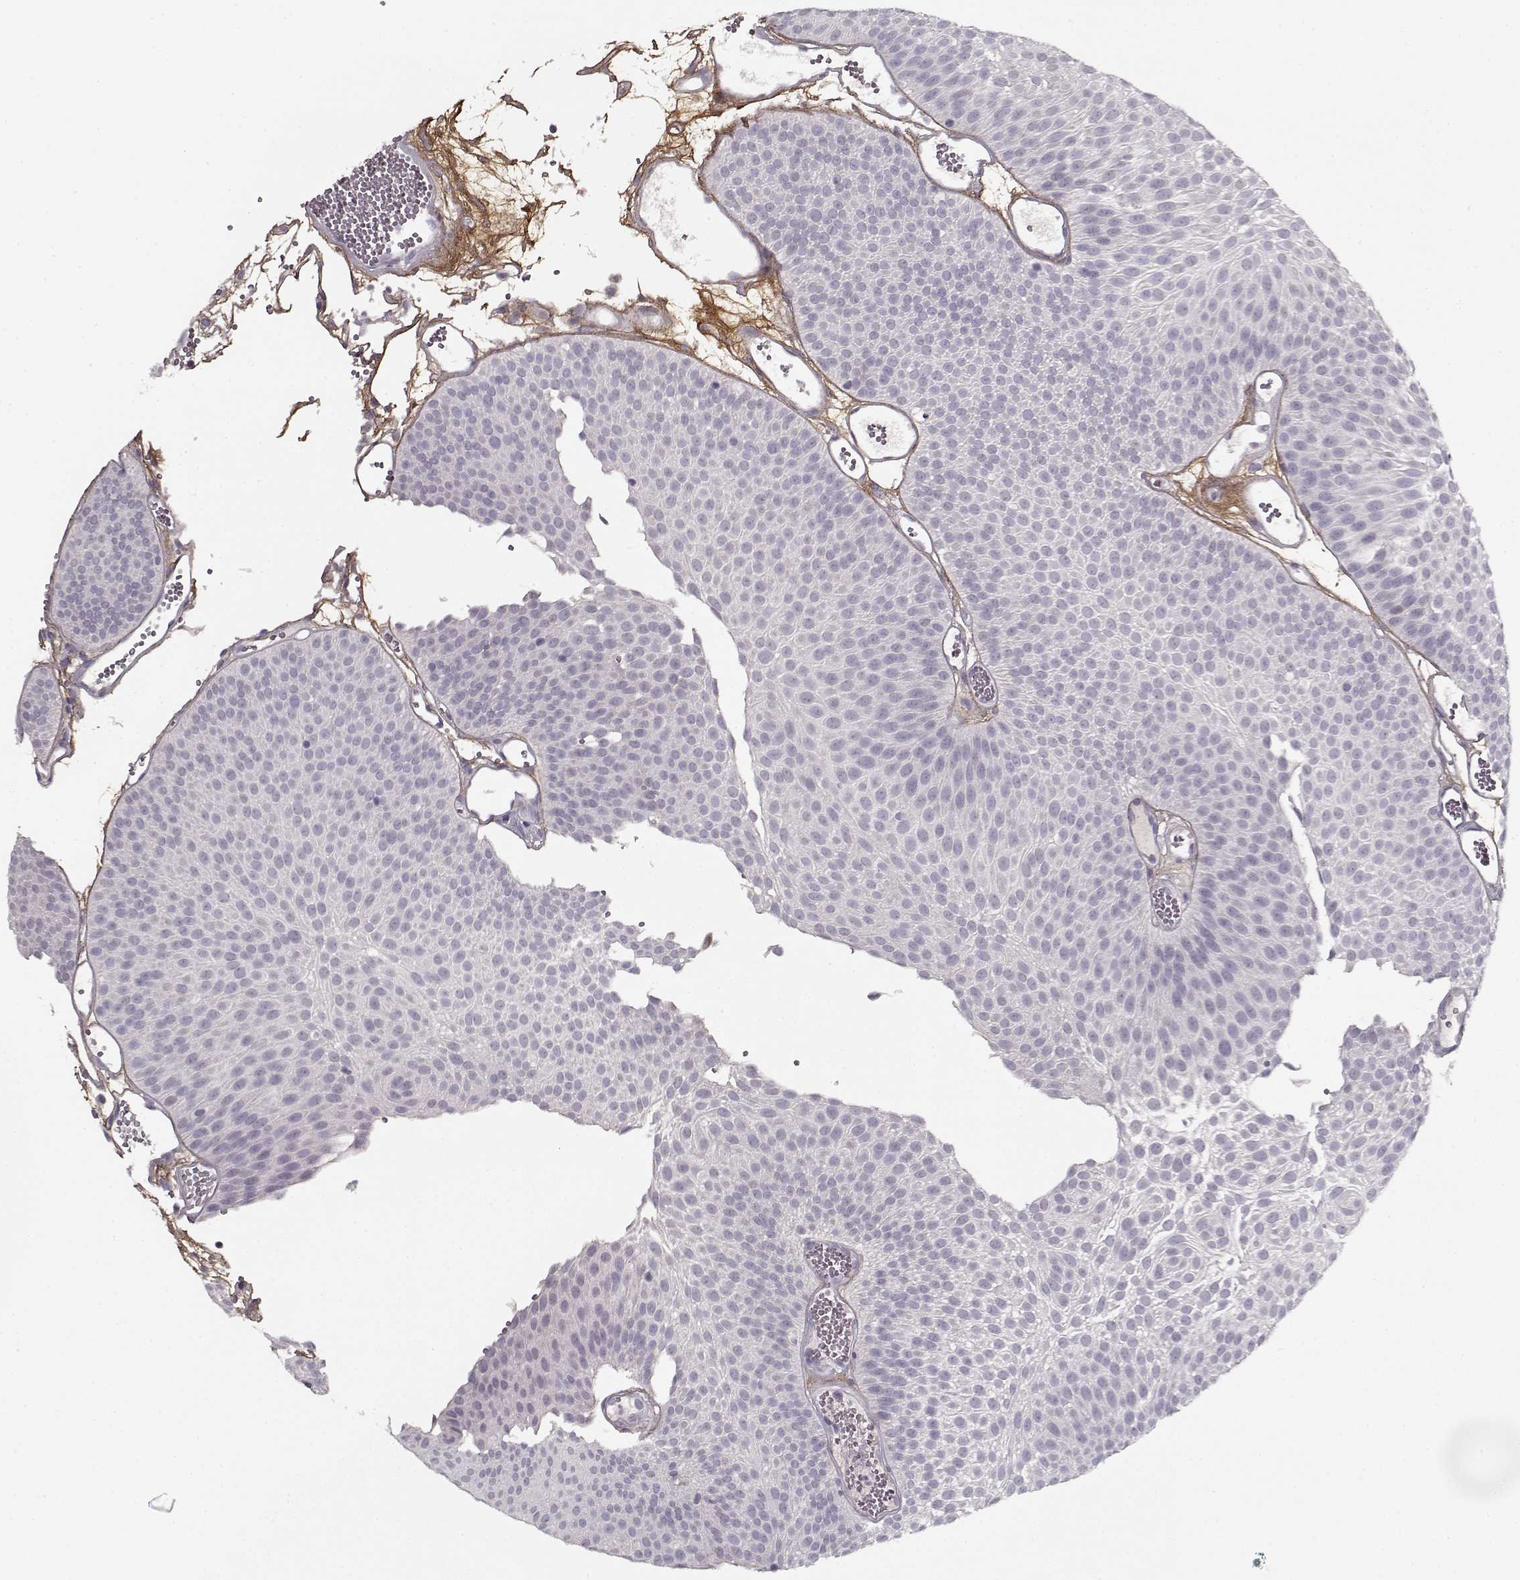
{"staining": {"intensity": "negative", "quantity": "none", "location": "none"}, "tissue": "urothelial cancer", "cell_type": "Tumor cells", "image_type": "cancer", "snomed": [{"axis": "morphology", "description": "Urothelial carcinoma, Low grade"}, {"axis": "topography", "description": "Urinary bladder"}], "caption": "This image is of low-grade urothelial carcinoma stained with IHC to label a protein in brown with the nuclei are counter-stained blue. There is no expression in tumor cells.", "gene": "LUM", "patient": {"sex": "male", "age": 52}}